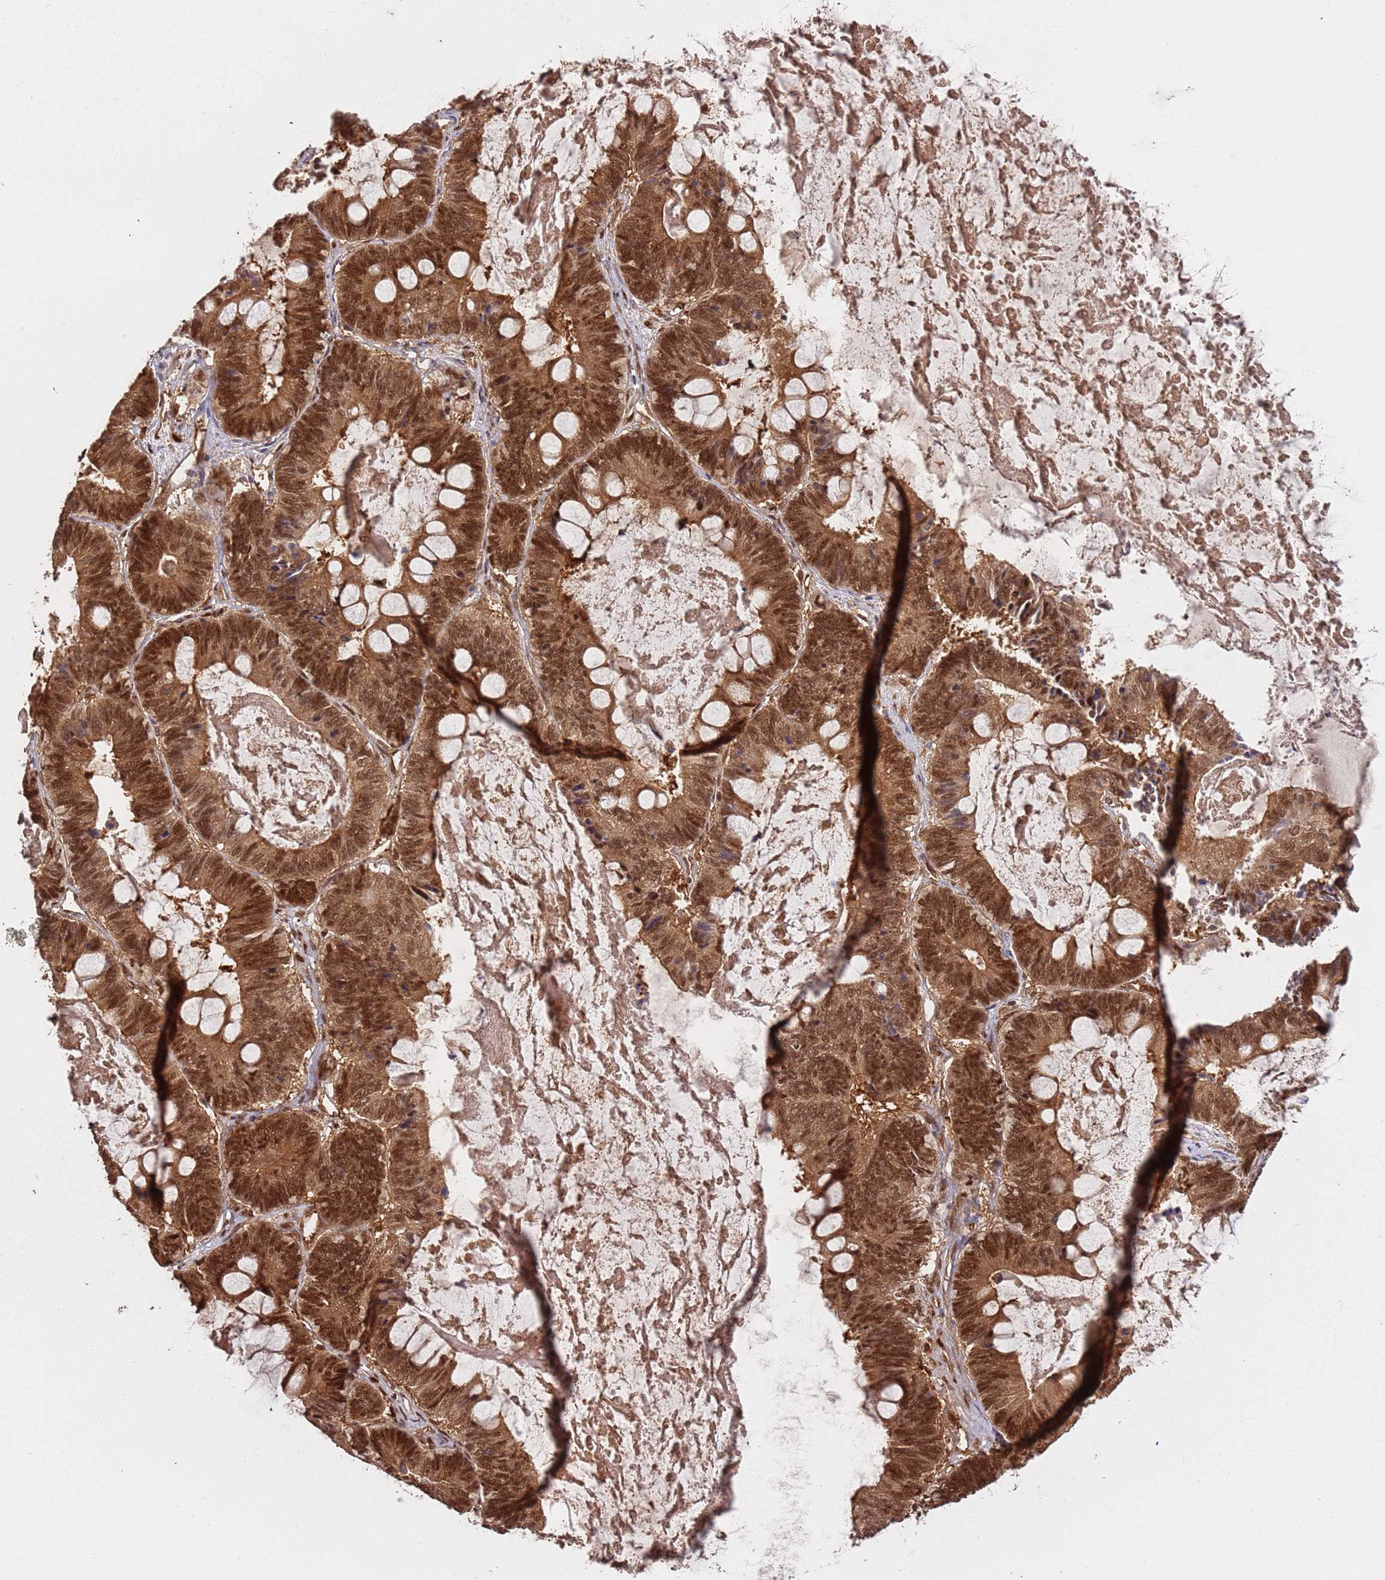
{"staining": {"intensity": "strong", "quantity": ">75%", "location": "nuclear"}, "tissue": "ovarian cancer", "cell_type": "Tumor cells", "image_type": "cancer", "snomed": [{"axis": "morphology", "description": "Cystadenocarcinoma, mucinous, NOS"}, {"axis": "topography", "description": "Ovary"}], "caption": "The photomicrograph exhibits staining of ovarian cancer, revealing strong nuclear protein positivity (brown color) within tumor cells.", "gene": "PGLS", "patient": {"sex": "female", "age": 61}}